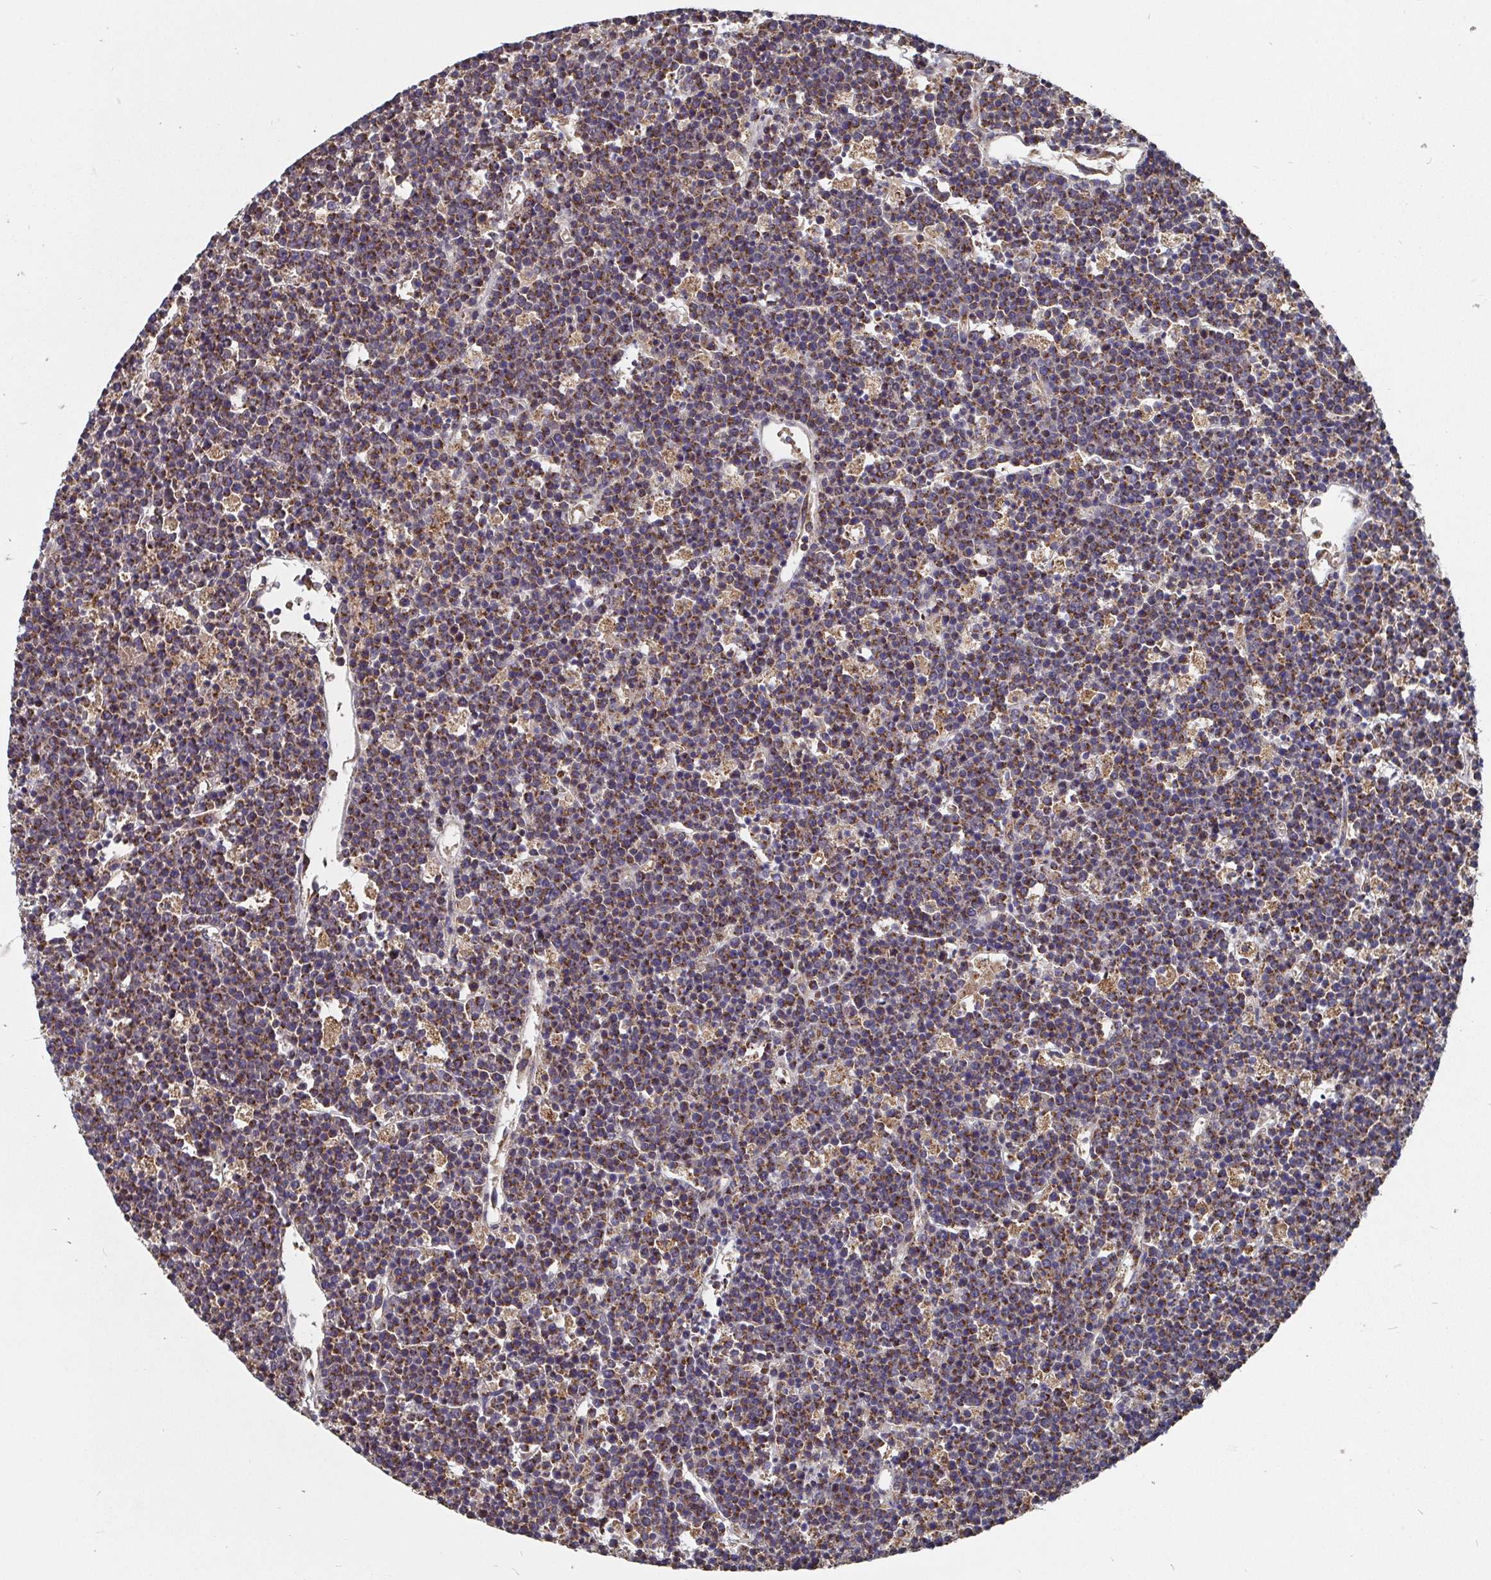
{"staining": {"intensity": "moderate", "quantity": ">75%", "location": "cytoplasmic/membranous,nuclear"}, "tissue": "lymphoma", "cell_type": "Tumor cells", "image_type": "cancer", "snomed": [{"axis": "morphology", "description": "Malignant lymphoma, non-Hodgkin's type, High grade"}, {"axis": "topography", "description": "Ovary"}], "caption": "High-grade malignant lymphoma, non-Hodgkin's type stained with a protein marker reveals moderate staining in tumor cells.", "gene": "PDF", "patient": {"sex": "female", "age": 56}}